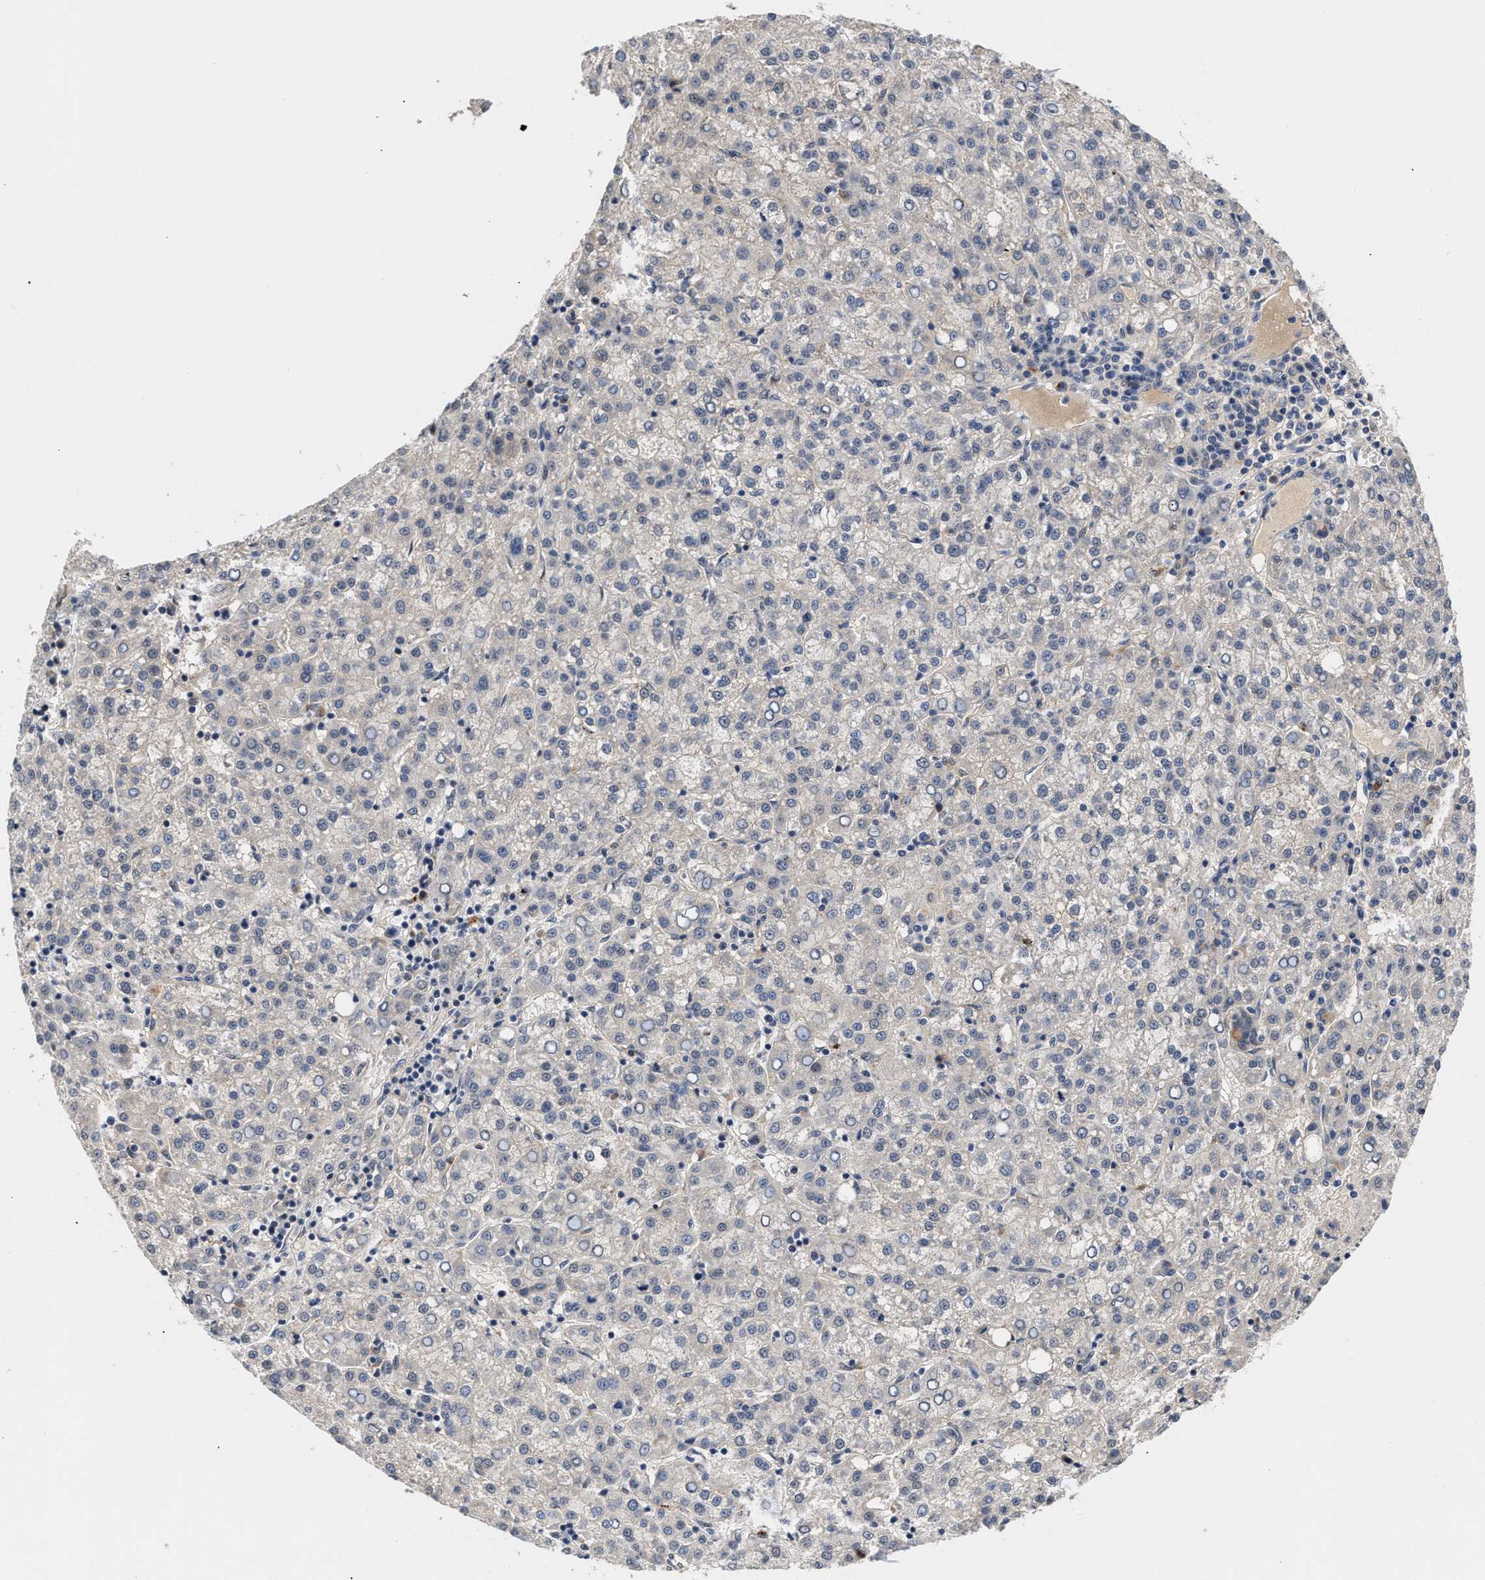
{"staining": {"intensity": "negative", "quantity": "none", "location": "none"}, "tissue": "liver cancer", "cell_type": "Tumor cells", "image_type": "cancer", "snomed": [{"axis": "morphology", "description": "Carcinoma, Hepatocellular, NOS"}, {"axis": "topography", "description": "Liver"}], "caption": "Immunohistochemistry (IHC) image of neoplastic tissue: human liver hepatocellular carcinoma stained with DAB (3,3'-diaminobenzidine) demonstrates no significant protein staining in tumor cells.", "gene": "CCDC146", "patient": {"sex": "female", "age": 58}}